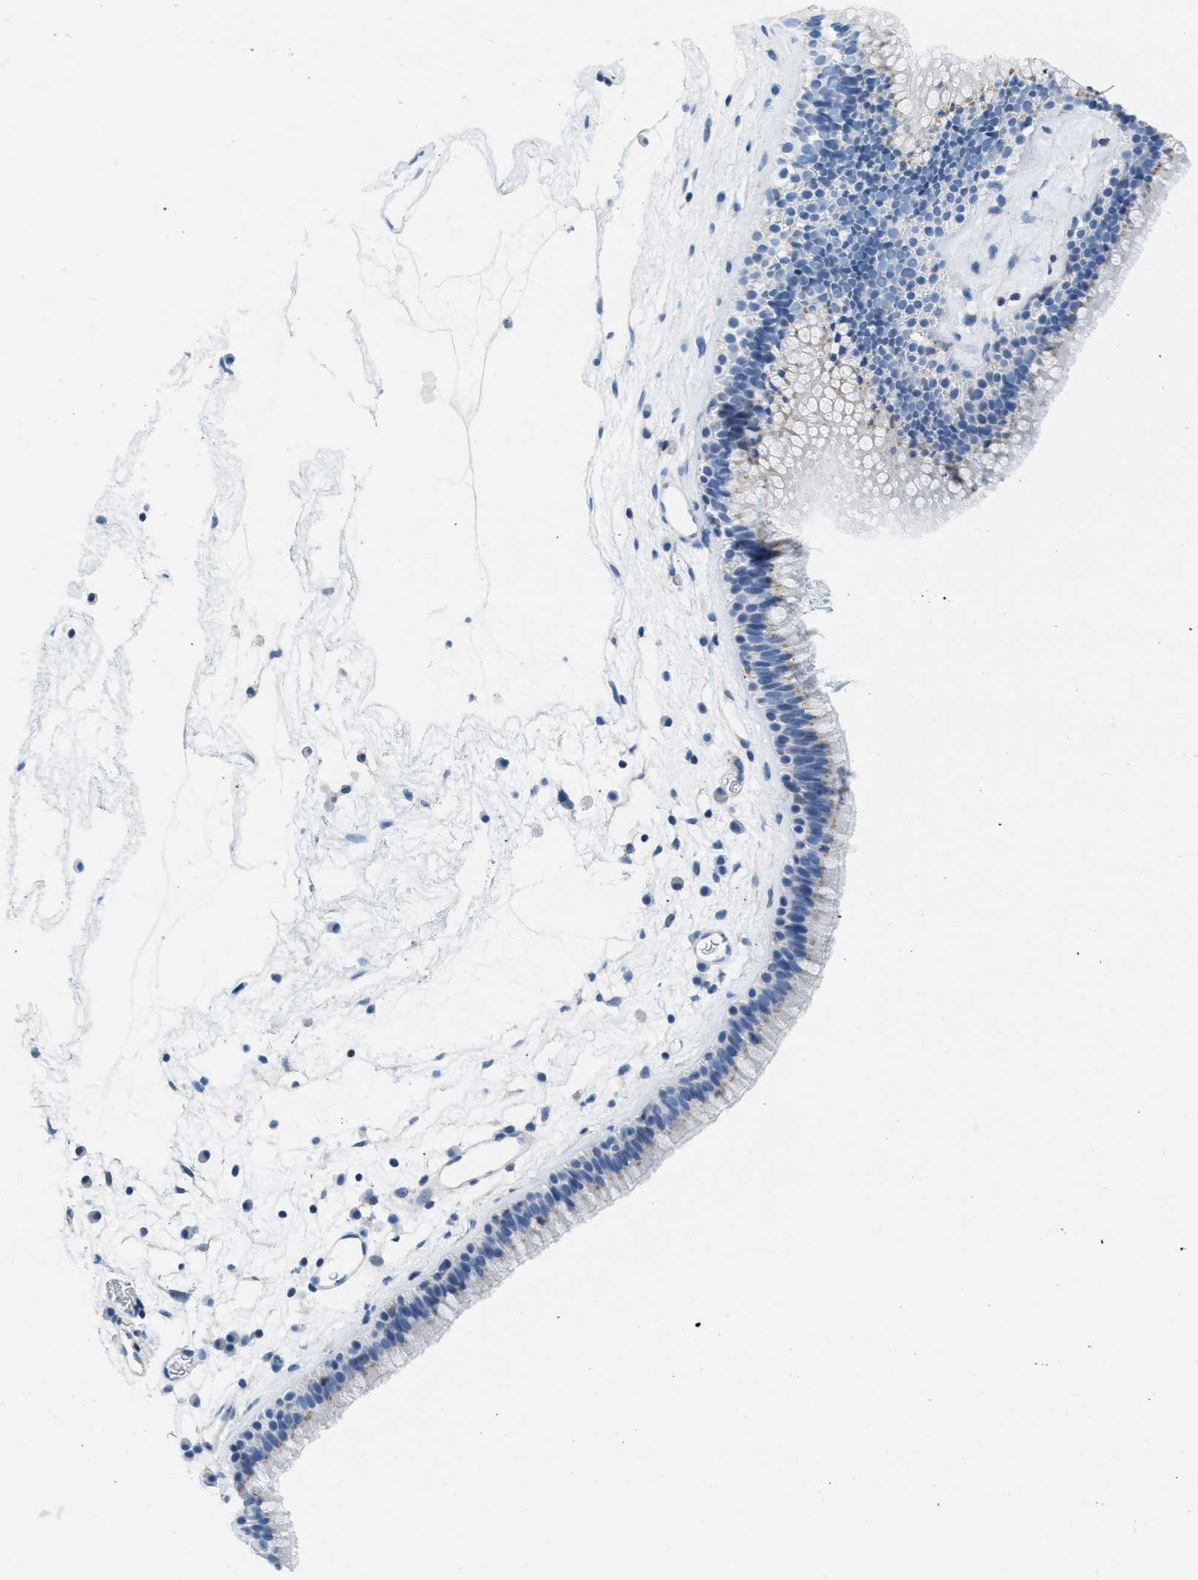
{"staining": {"intensity": "weak", "quantity": "25%-75%", "location": "cytoplasmic/membranous"}, "tissue": "nasopharynx", "cell_type": "Respiratory epithelial cells", "image_type": "normal", "snomed": [{"axis": "morphology", "description": "Normal tissue, NOS"}, {"axis": "morphology", "description": "Inflammation, NOS"}, {"axis": "topography", "description": "Nasopharynx"}], "caption": "Brown immunohistochemical staining in unremarkable human nasopharynx displays weak cytoplasmic/membranous positivity in approximately 25%-75% of respiratory epithelial cells. (DAB IHC, brown staining for protein, blue staining for nuclei).", "gene": "ASGR1", "patient": {"sex": "male", "age": 48}}